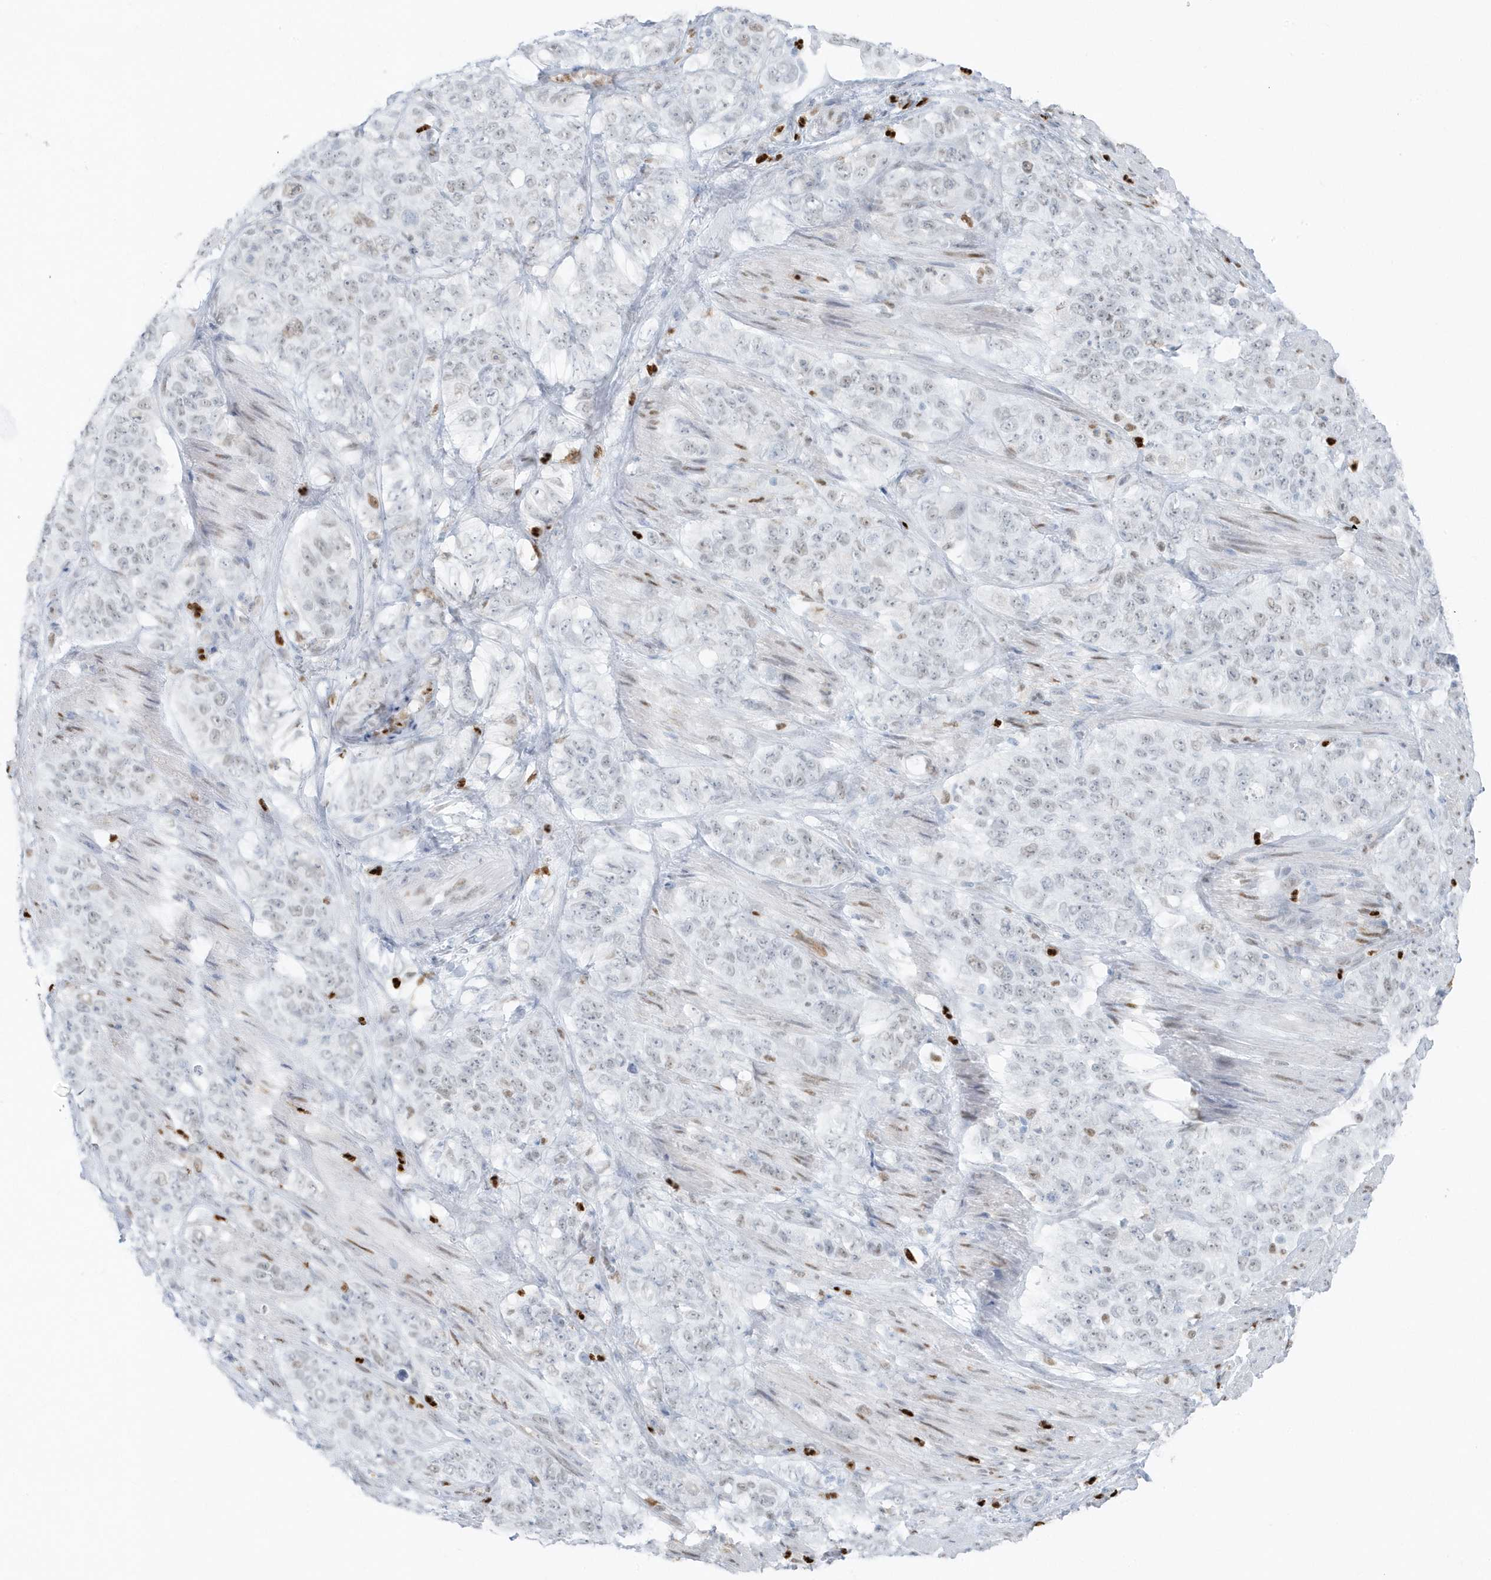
{"staining": {"intensity": "negative", "quantity": "none", "location": "none"}, "tissue": "stomach cancer", "cell_type": "Tumor cells", "image_type": "cancer", "snomed": [{"axis": "morphology", "description": "Adenocarcinoma, NOS"}, {"axis": "topography", "description": "Stomach"}], "caption": "Histopathology image shows no protein expression in tumor cells of adenocarcinoma (stomach) tissue.", "gene": "SMIM34", "patient": {"sex": "male", "age": 48}}